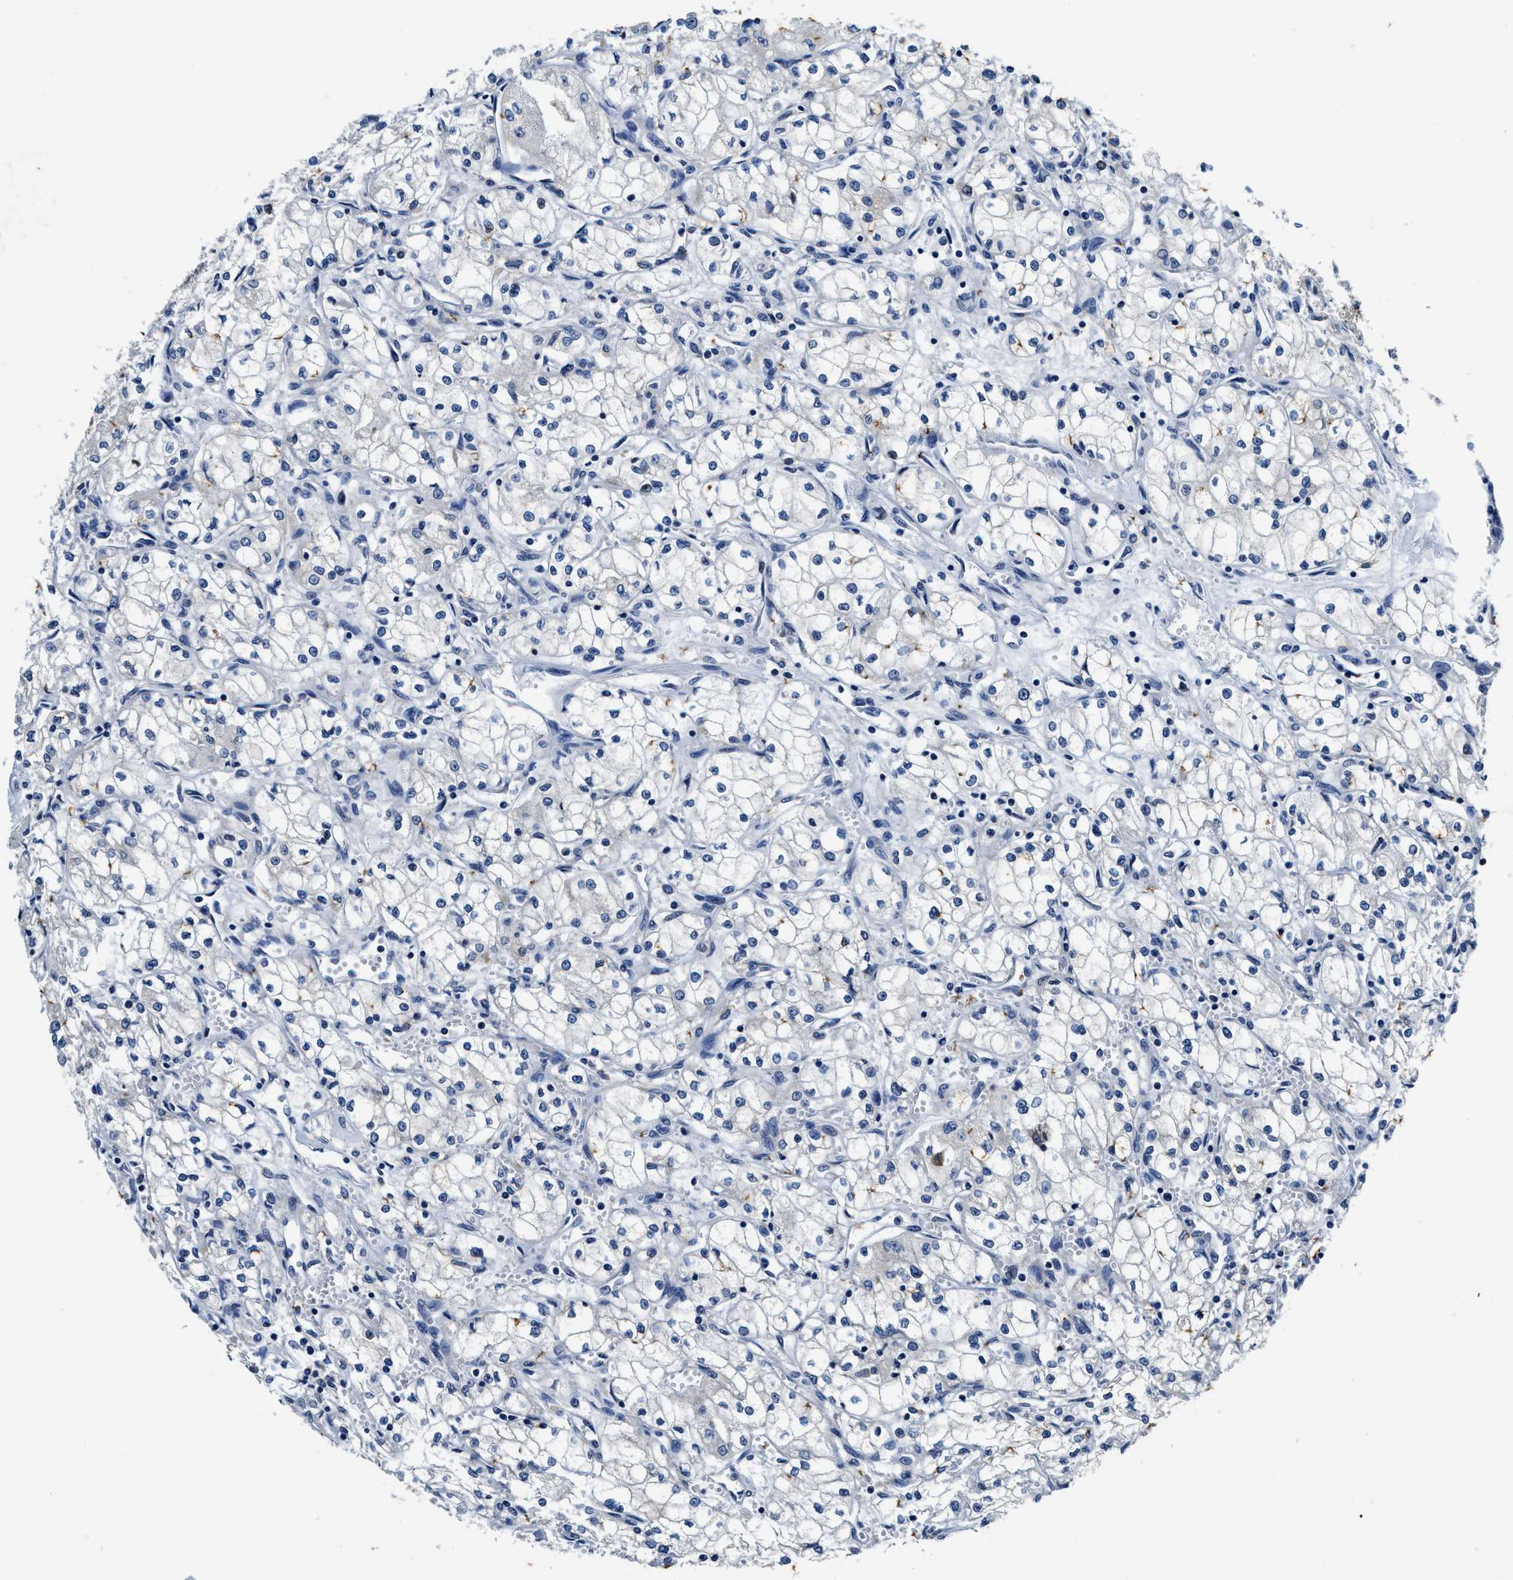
{"staining": {"intensity": "negative", "quantity": "none", "location": "none"}, "tissue": "renal cancer", "cell_type": "Tumor cells", "image_type": "cancer", "snomed": [{"axis": "morphology", "description": "Normal tissue, NOS"}, {"axis": "morphology", "description": "Adenocarcinoma, NOS"}, {"axis": "topography", "description": "Kidney"}], "caption": "High magnification brightfield microscopy of renal cancer (adenocarcinoma) stained with DAB (3,3'-diaminobenzidine) (brown) and counterstained with hematoxylin (blue): tumor cells show no significant positivity.", "gene": "PI4KB", "patient": {"sex": "male", "age": 59}}